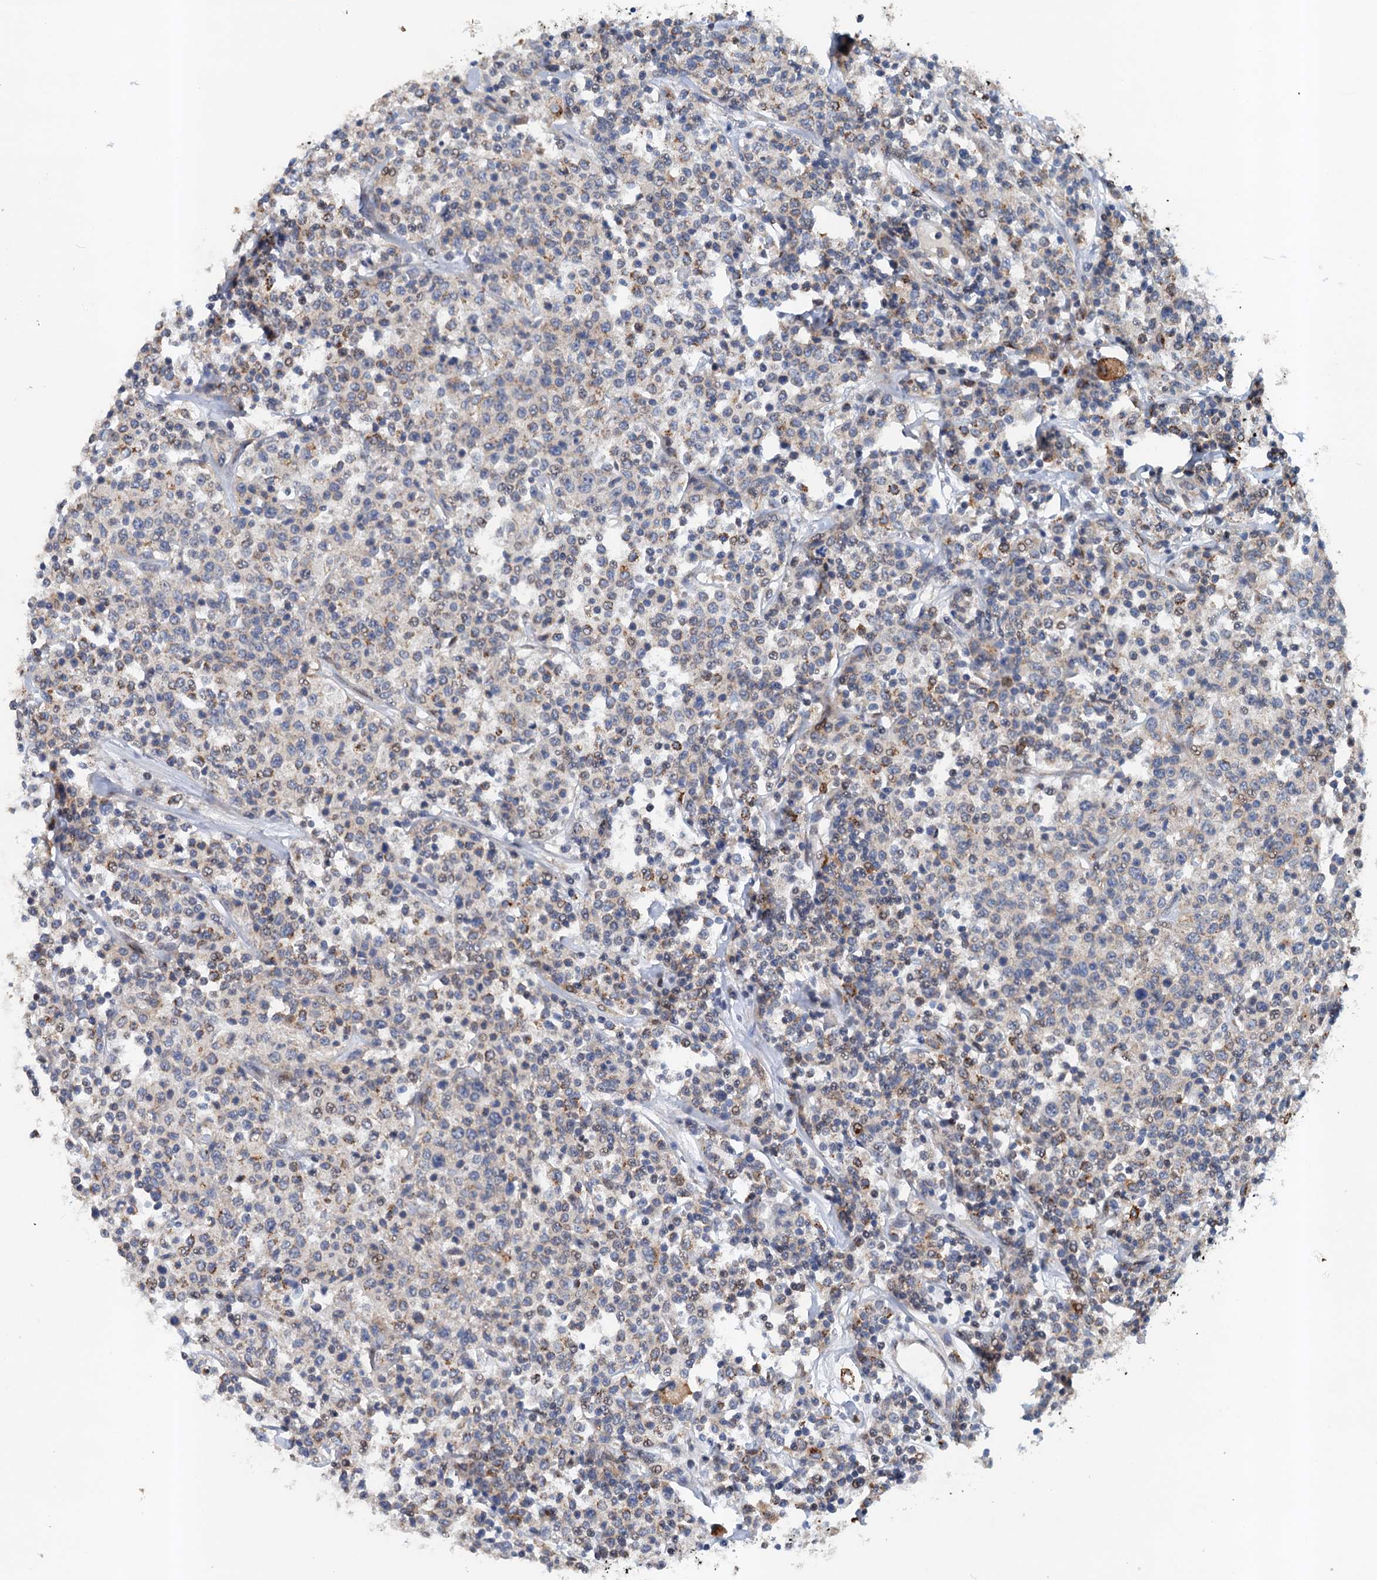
{"staining": {"intensity": "negative", "quantity": "none", "location": "none"}, "tissue": "lymphoma", "cell_type": "Tumor cells", "image_type": "cancer", "snomed": [{"axis": "morphology", "description": "Malignant lymphoma, non-Hodgkin's type, Low grade"}, {"axis": "topography", "description": "Small intestine"}], "caption": "This is a histopathology image of immunohistochemistry staining of lymphoma, which shows no staining in tumor cells. The staining was performed using DAB to visualize the protein expression in brown, while the nuclei were stained in blue with hematoxylin (Magnification: 20x).", "gene": "NBEA", "patient": {"sex": "female", "age": 59}}